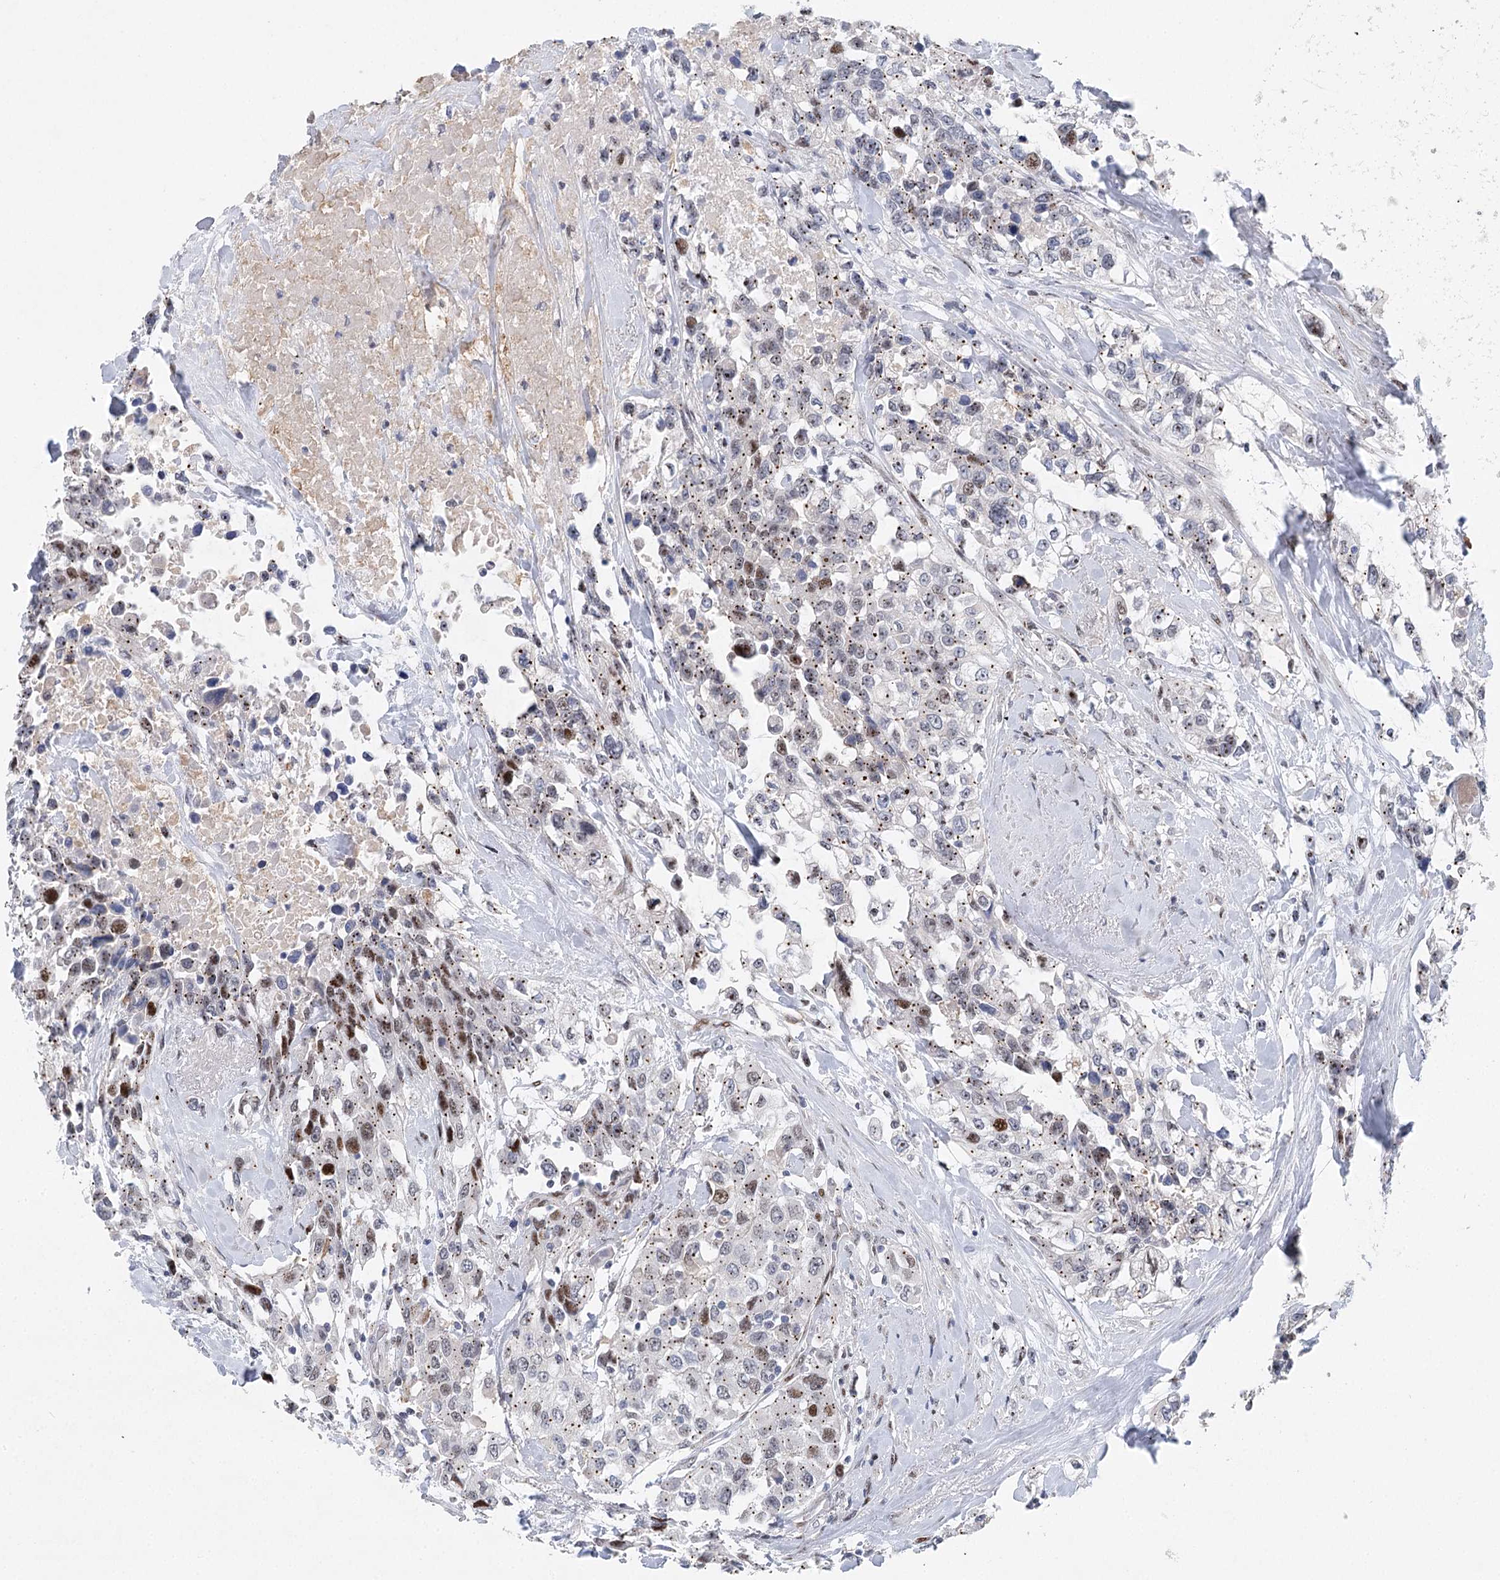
{"staining": {"intensity": "moderate", "quantity": "25%-75%", "location": "nuclear"}, "tissue": "urothelial cancer", "cell_type": "Tumor cells", "image_type": "cancer", "snomed": [{"axis": "morphology", "description": "Urothelial carcinoma, High grade"}, {"axis": "topography", "description": "Urinary bladder"}], "caption": "Urothelial cancer was stained to show a protein in brown. There is medium levels of moderate nuclear expression in approximately 25%-75% of tumor cells.", "gene": "CAMTA1", "patient": {"sex": "female", "age": 80}}